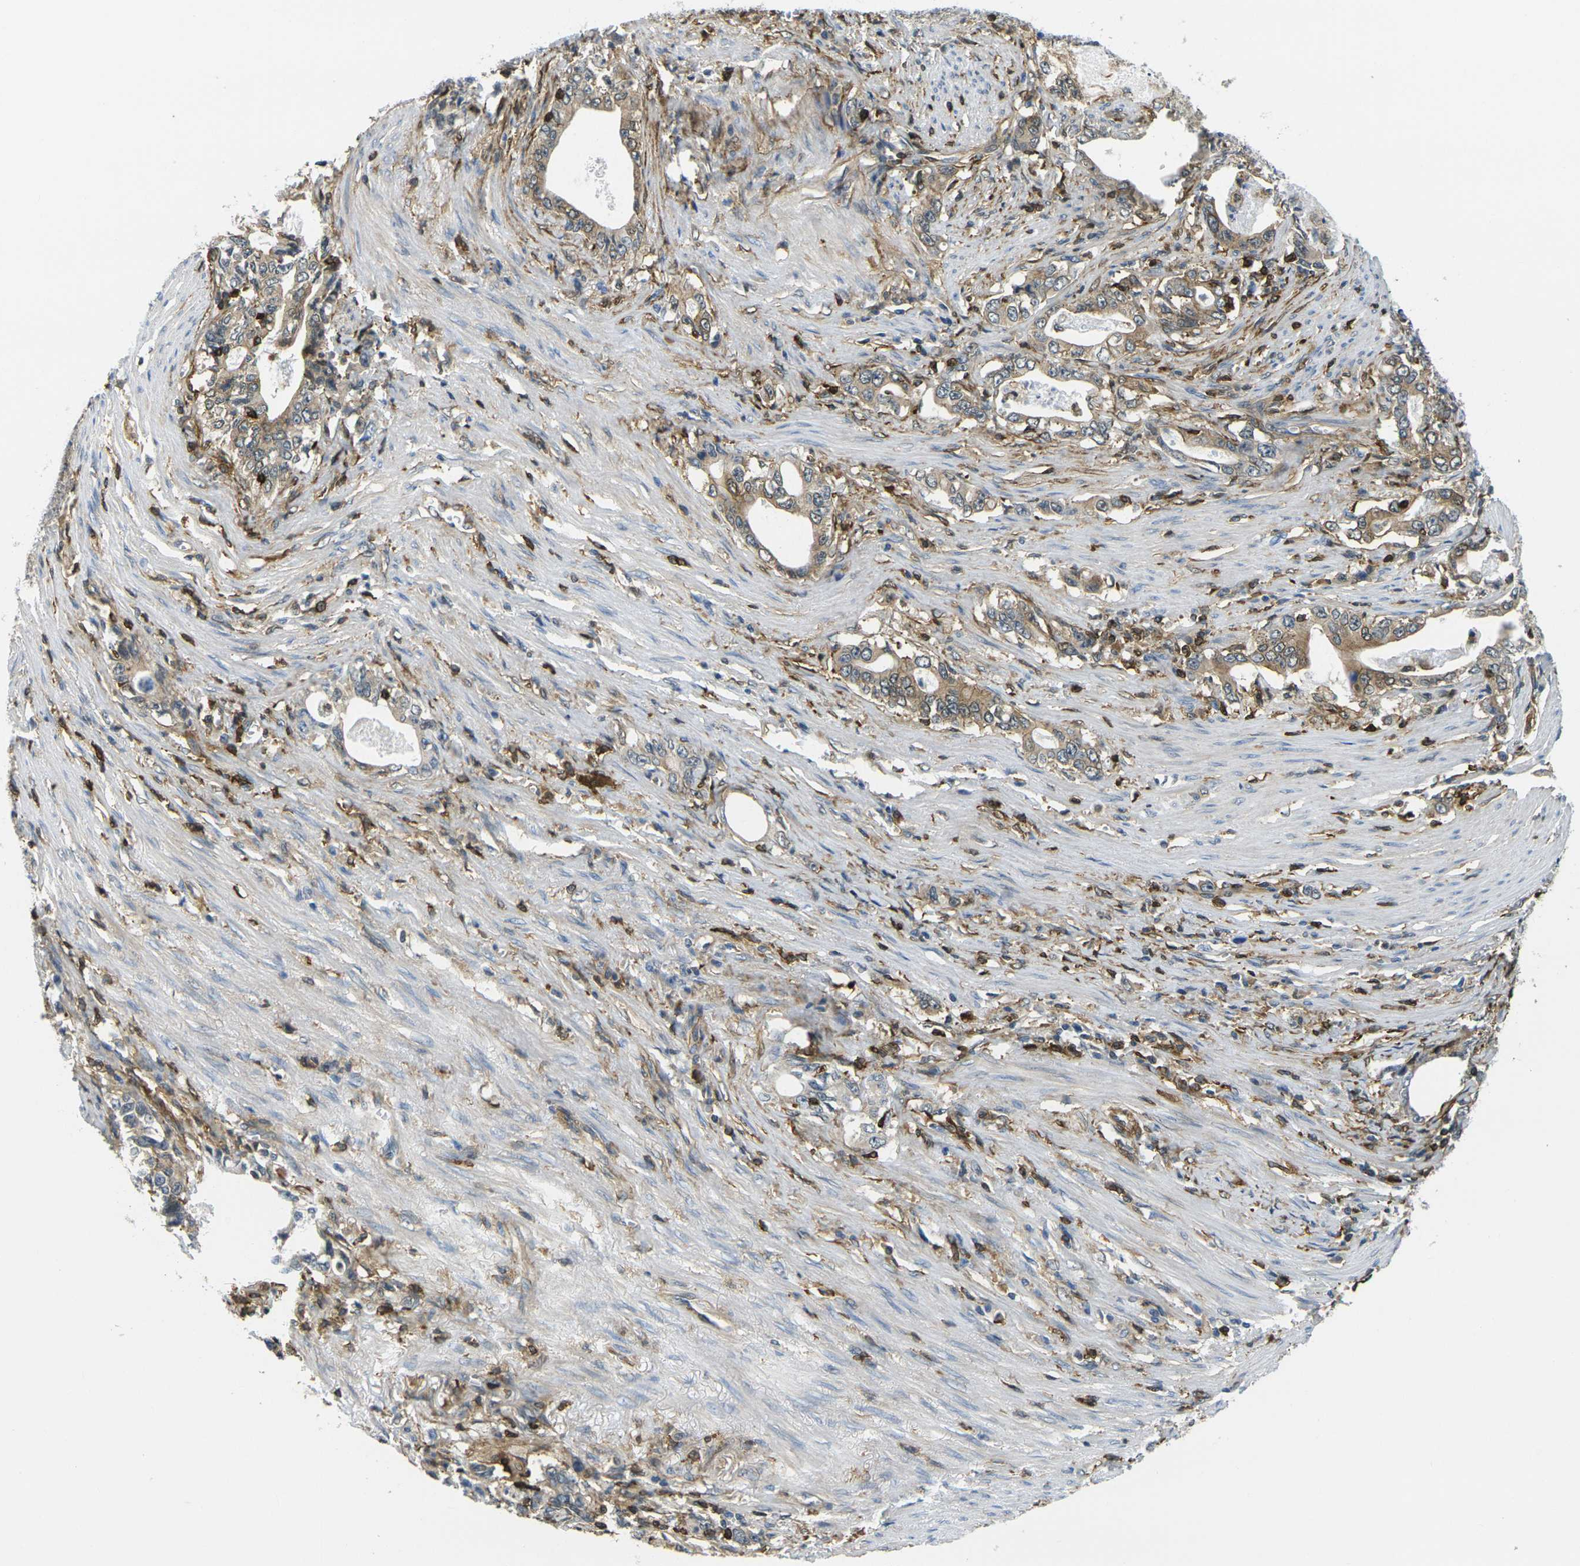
{"staining": {"intensity": "weak", "quantity": ">75%", "location": "cytoplasmic/membranous"}, "tissue": "stomach cancer", "cell_type": "Tumor cells", "image_type": "cancer", "snomed": [{"axis": "morphology", "description": "Adenocarcinoma, NOS"}, {"axis": "topography", "description": "Stomach, lower"}], "caption": "Immunohistochemistry of stomach adenocarcinoma displays low levels of weak cytoplasmic/membranous positivity in approximately >75% of tumor cells. (DAB IHC with brightfield microscopy, high magnification).", "gene": "LASP1", "patient": {"sex": "female", "age": 72}}